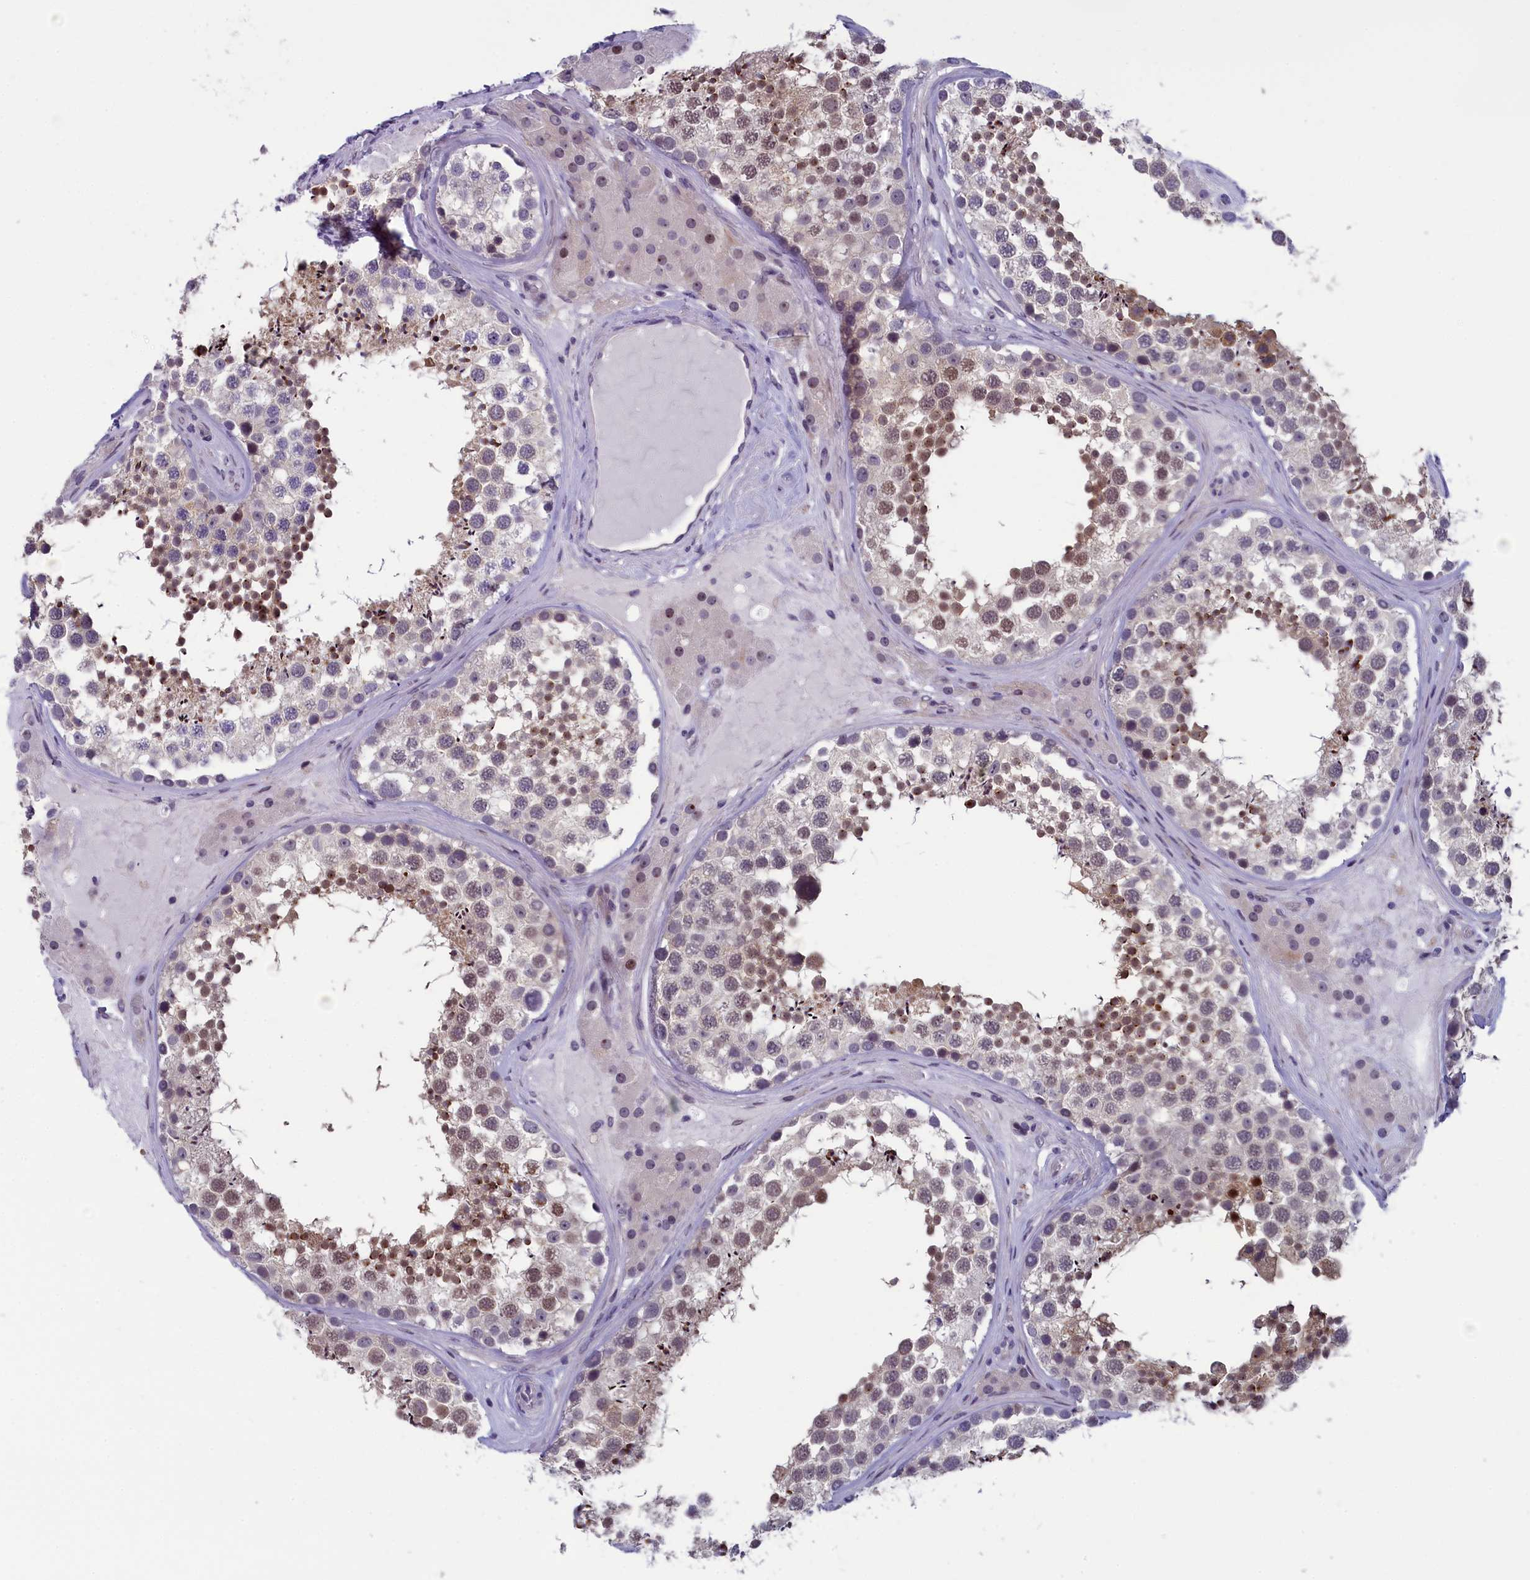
{"staining": {"intensity": "weak", "quantity": "25%-75%", "location": "nuclear"}, "tissue": "testis", "cell_type": "Cells in seminiferous ducts", "image_type": "normal", "snomed": [{"axis": "morphology", "description": "Normal tissue, NOS"}, {"axis": "topography", "description": "Testis"}], "caption": "High-power microscopy captured an IHC histopathology image of normal testis, revealing weak nuclear expression in about 25%-75% of cells in seminiferous ducts. The staining is performed using DAB brown chromogen to label protein expression. The nuclei are counter-stained blue using hematoxylin.", "gene": "CNEP1R1", "patient": {"sex": "male", "age": 46}}